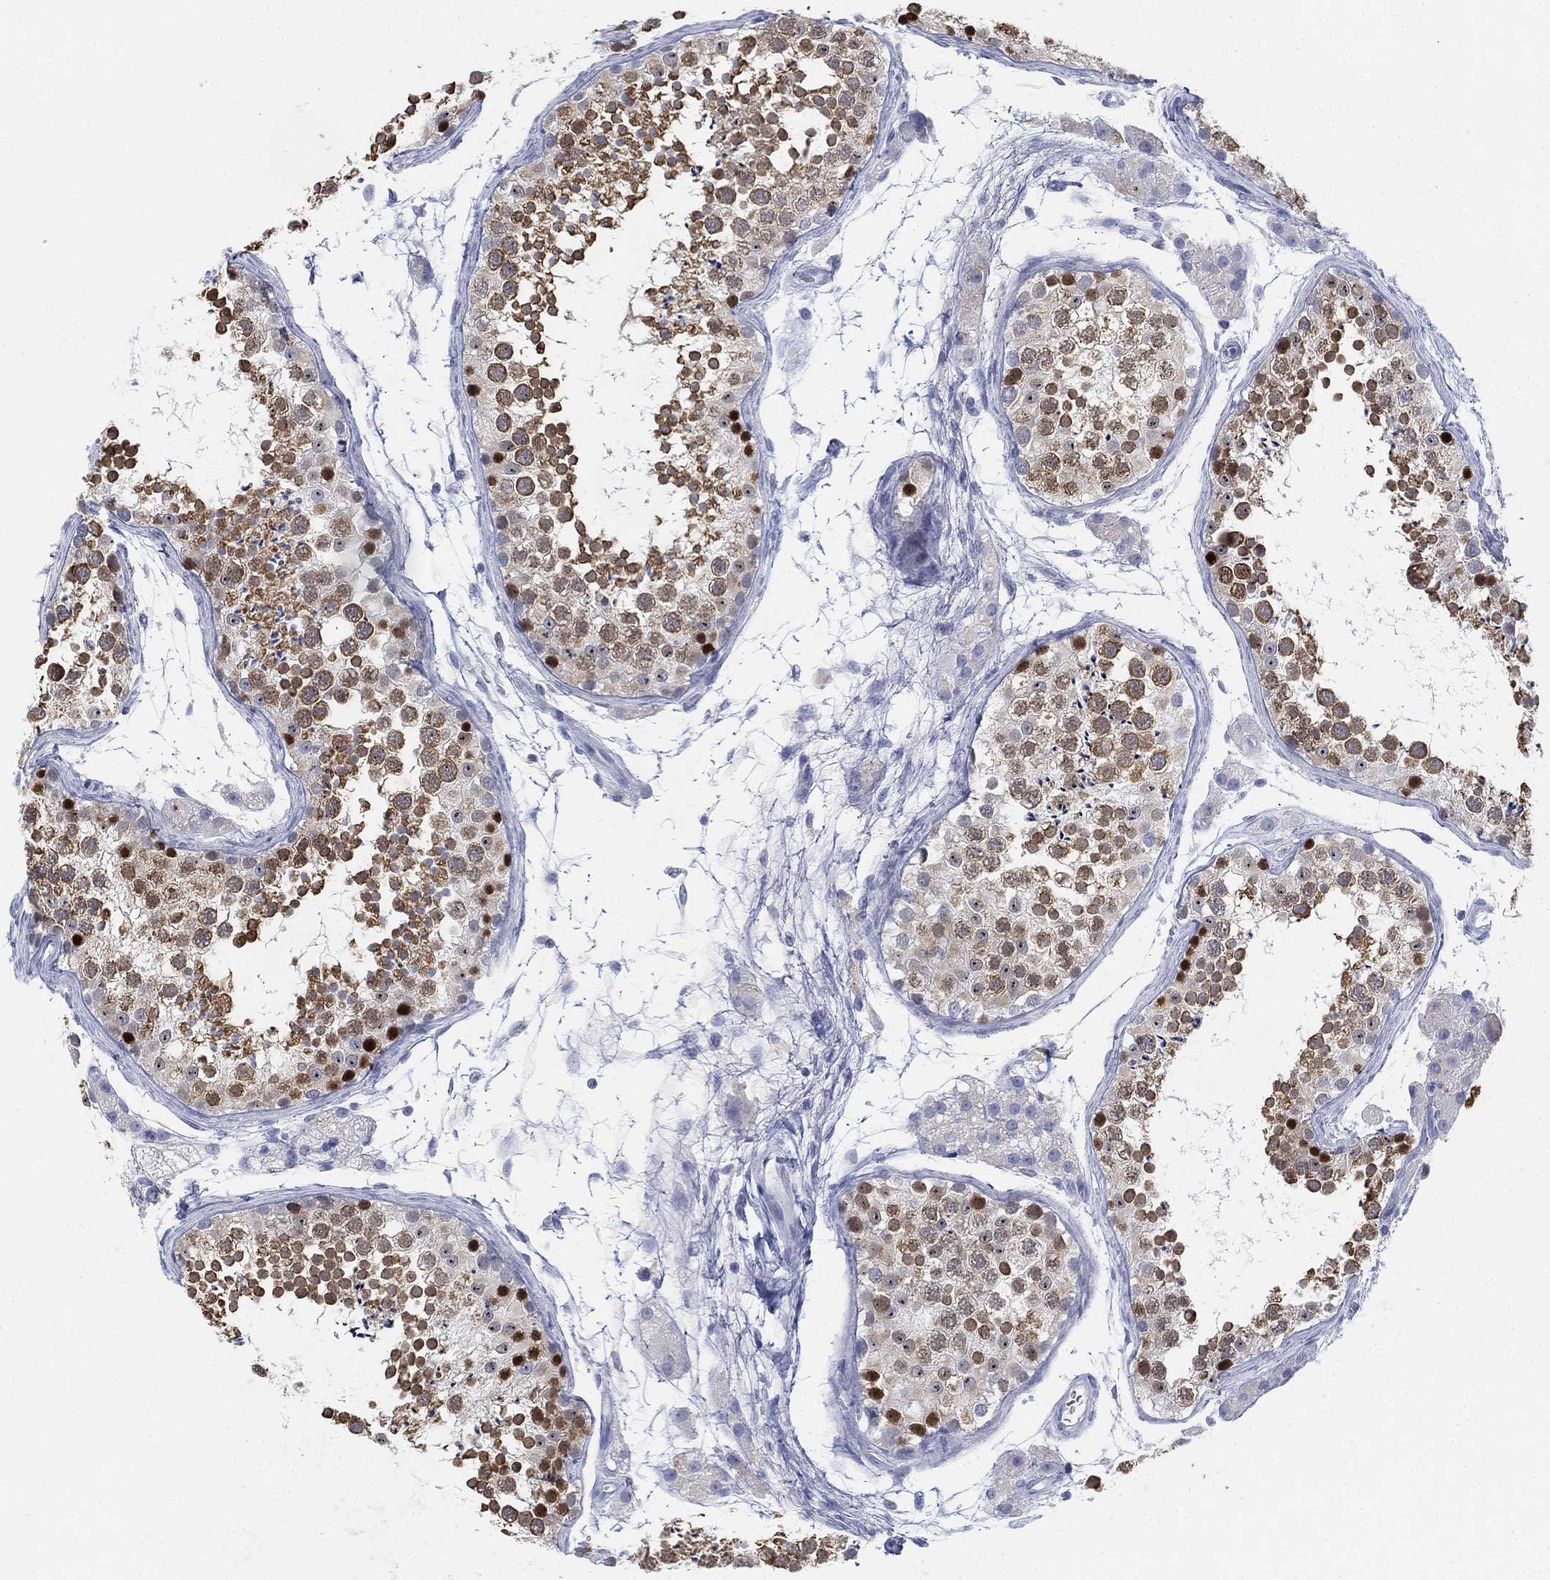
{"staining": {"intensity": "strong", "quantity": "<25%", "location": "cytoplasmic/membranous,nuclear"}, "tissue": "testis", "cell_type": "Cells in seminiferous ducts", "image_type": "normal", "snomed": [{"axis": "morphology", "description": "Normal tissue, NOS"}, {"axis": "topography", "description": "Testis"}], "caption": "Benign testis was stained to show a protein in brown. There is medium levels of strong cytoplasmic/membranous,nuclear expression in approximately <25% of cells in seminiferous ducts.", "gene": "GCNA", "patient": {"sex": "male", "age": 41}}